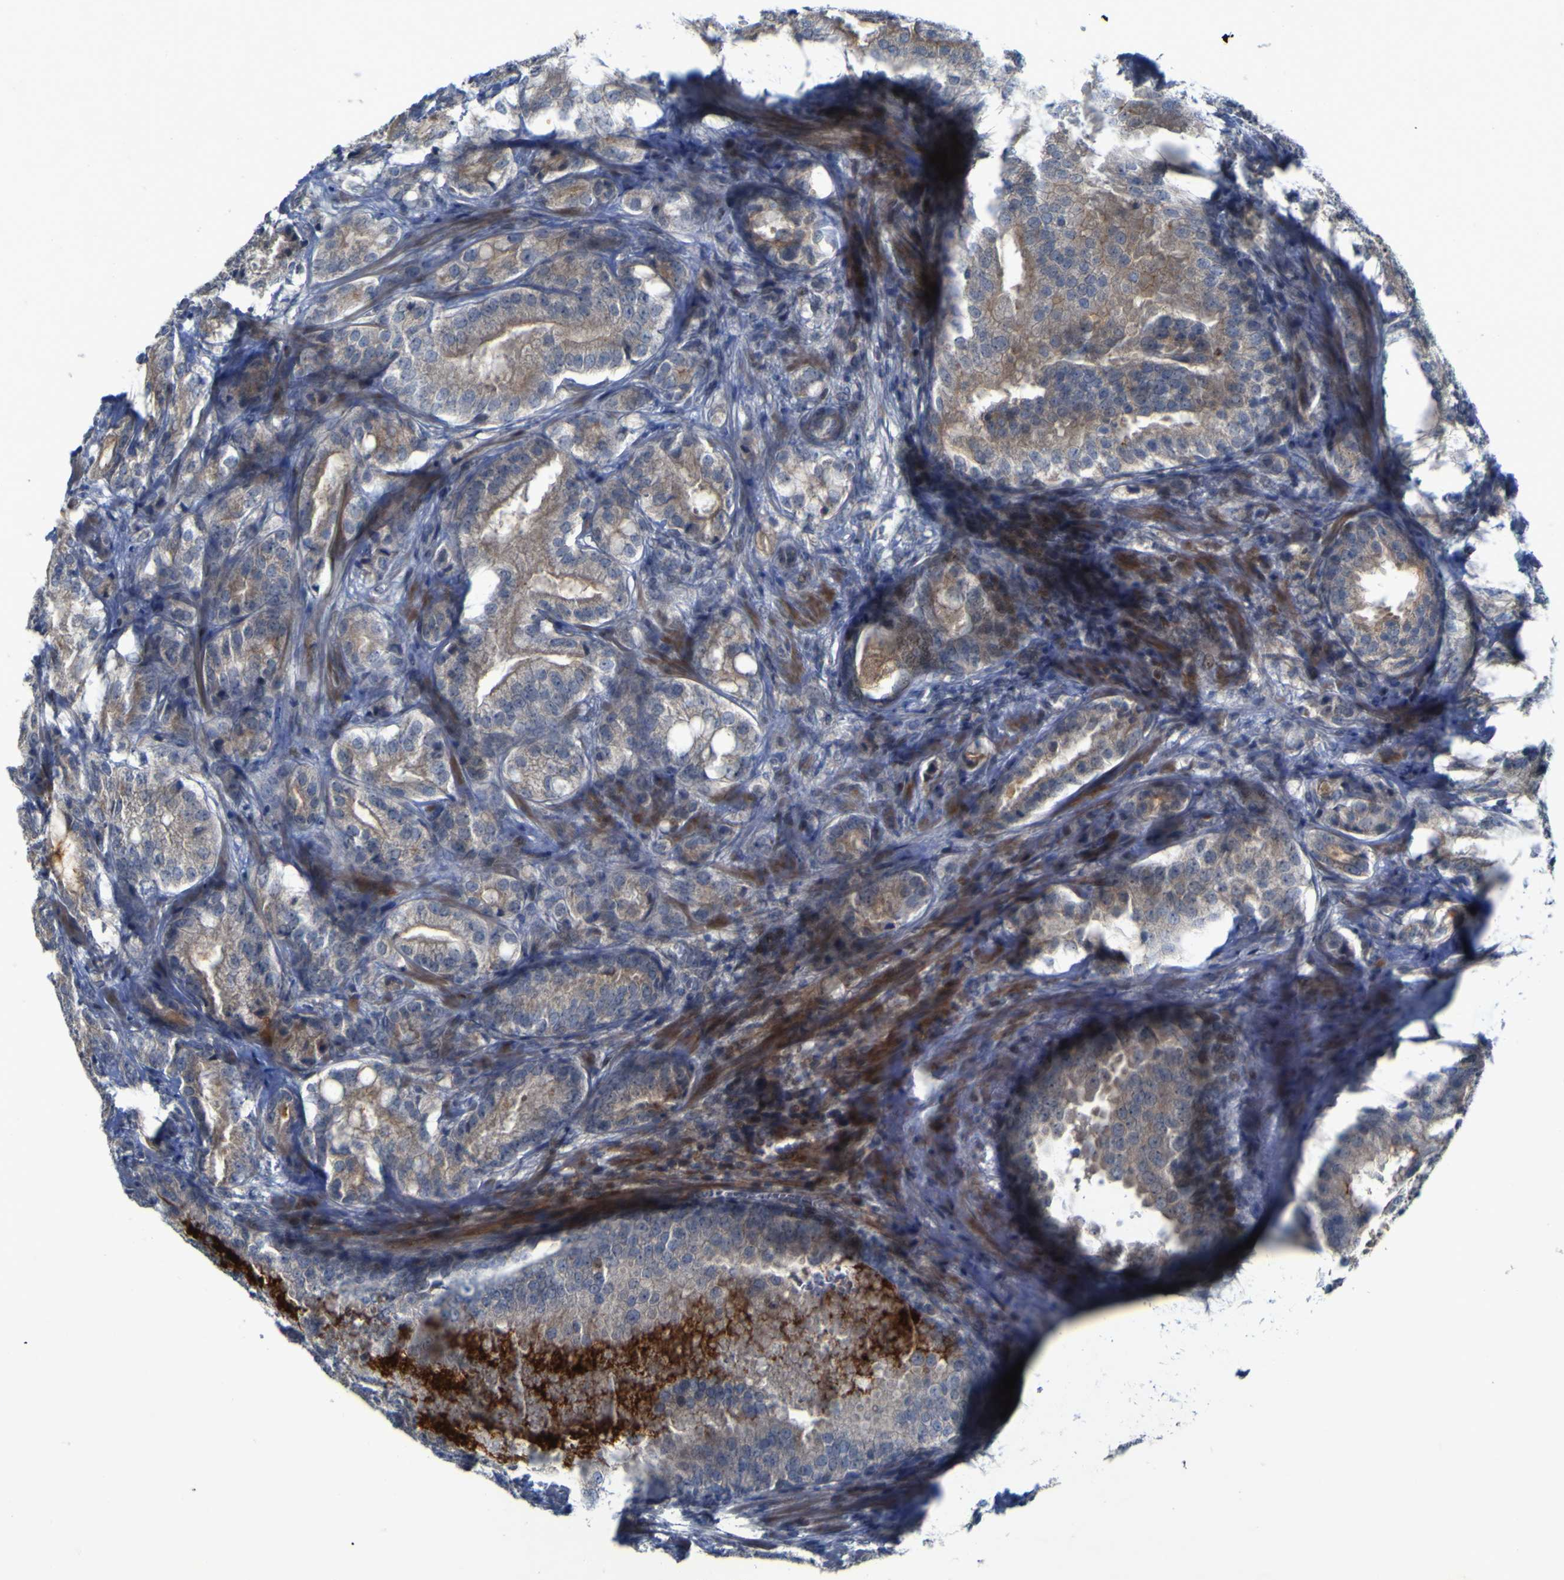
{"staining": {"intensity": "weak", "quantity": "<25%", "location": "cytoplasmic/membranous"}, "tissue": "prostate cancer", "cell_type": "Tumor cells", "image_type": "cancer", "snomed": [{"axis": "morphology", "description": "Adenocarcinoma, High grade"}, {"axis": "topography", "description": "Prostate"}], "caption": "Human adenocarcinoma (high-grade) (prostate) stained for a protein using immunohistochemistry (IHC) displays no positivity in tumor cells.", "gene": "NAV1", "patient": {"sex": "male", "age": 64}}